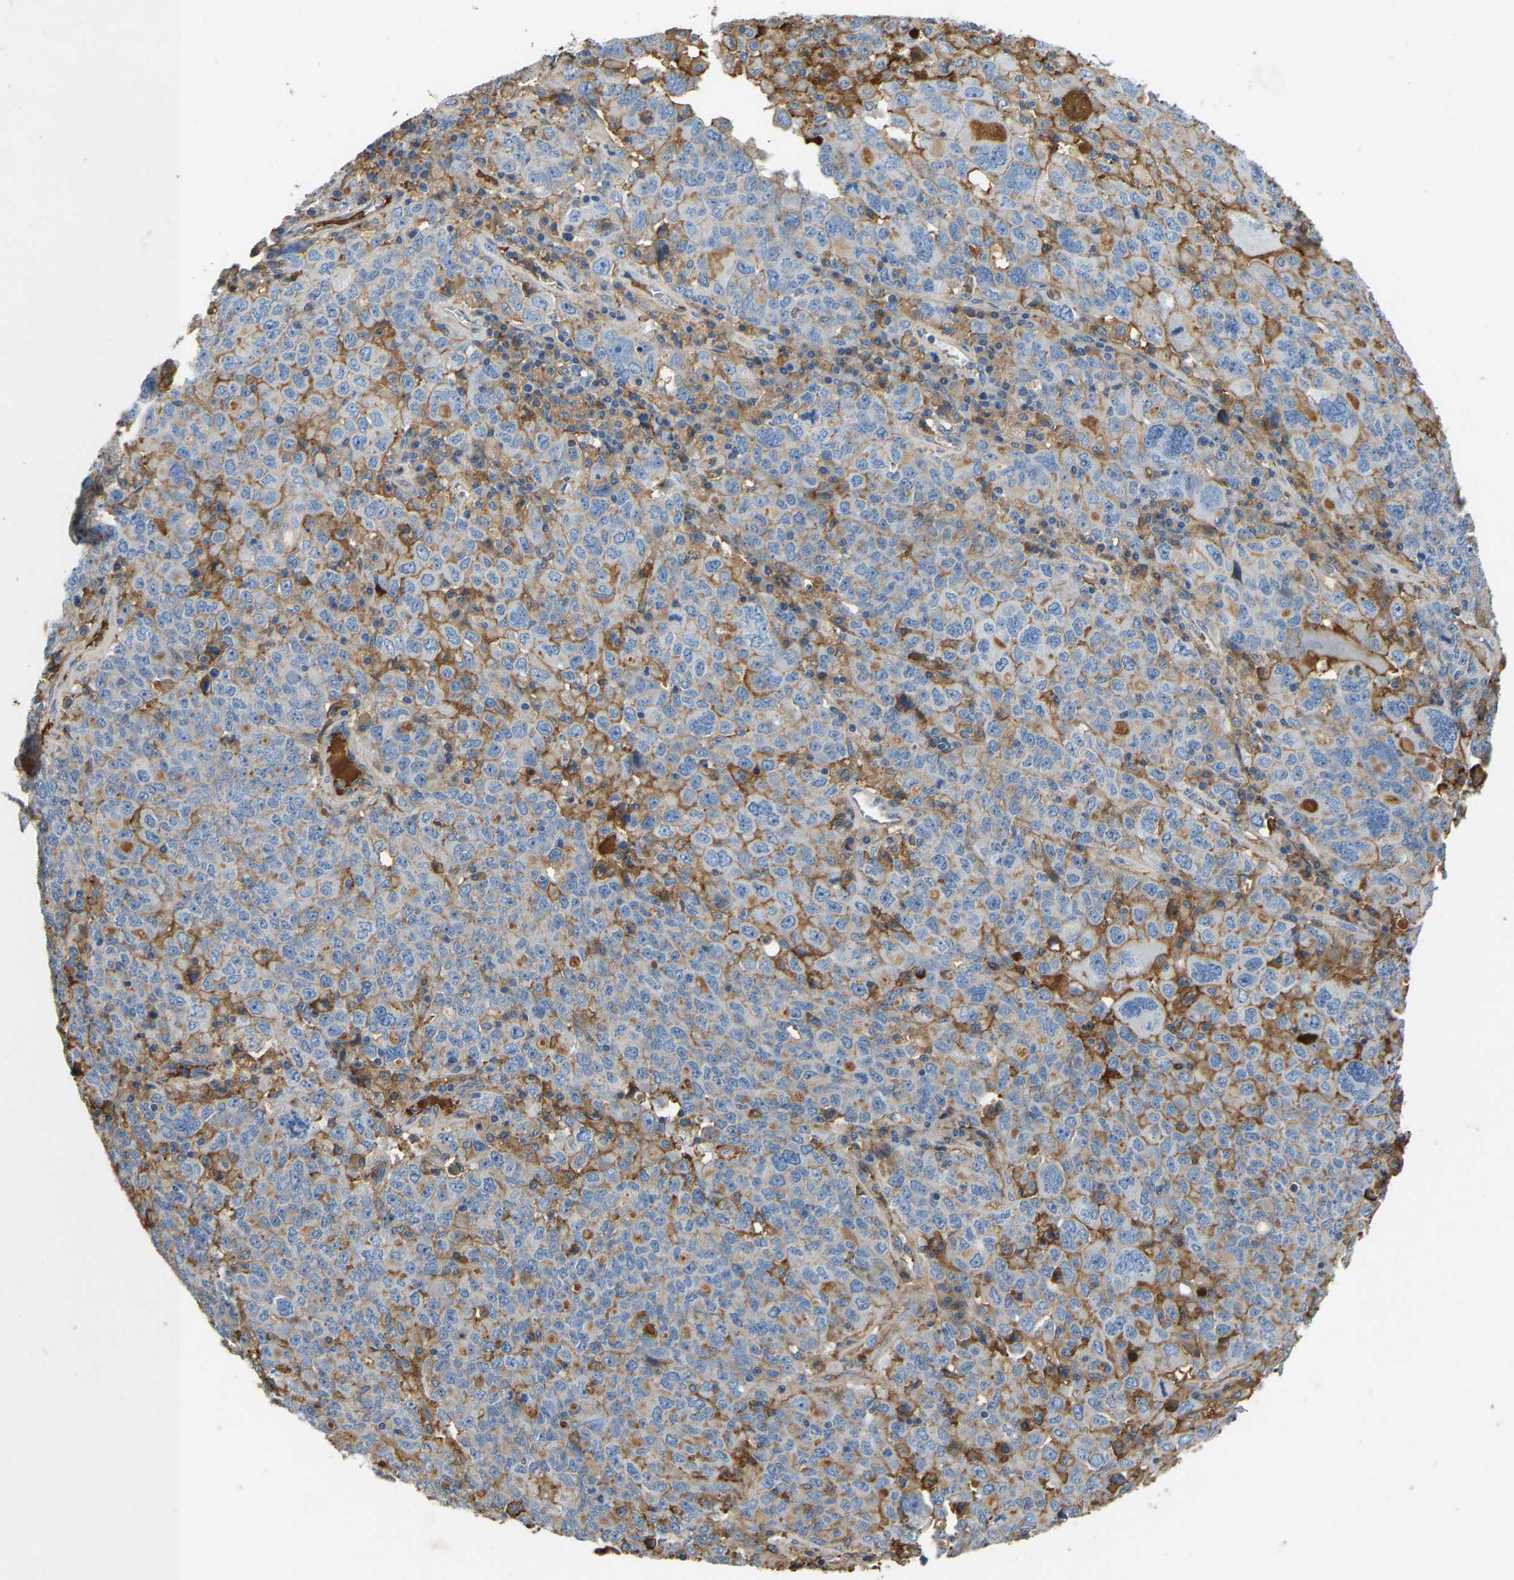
{"staining": {"intensity": "moderate", "quantity": "25%-75%", "location": "cytoplasmic/membranous"}, "tissue": "ovarian cancer", "cell_type": "Tumor cells", "image_type": "cancer", "snomed": [{"axis": "morphology", "description": "Carcinoma, endometroid"}, {"axis": "topography", "description": "Ovary"}], "caption": "Endometroid carcinoma (ovarian) stained with a brown dye shows moderate cytoplasmic/membranous positive positivity in approximately 25%-75% of tumor cells.", "gene": "STC1", "patient": {"sex": "female", "age": 62}}